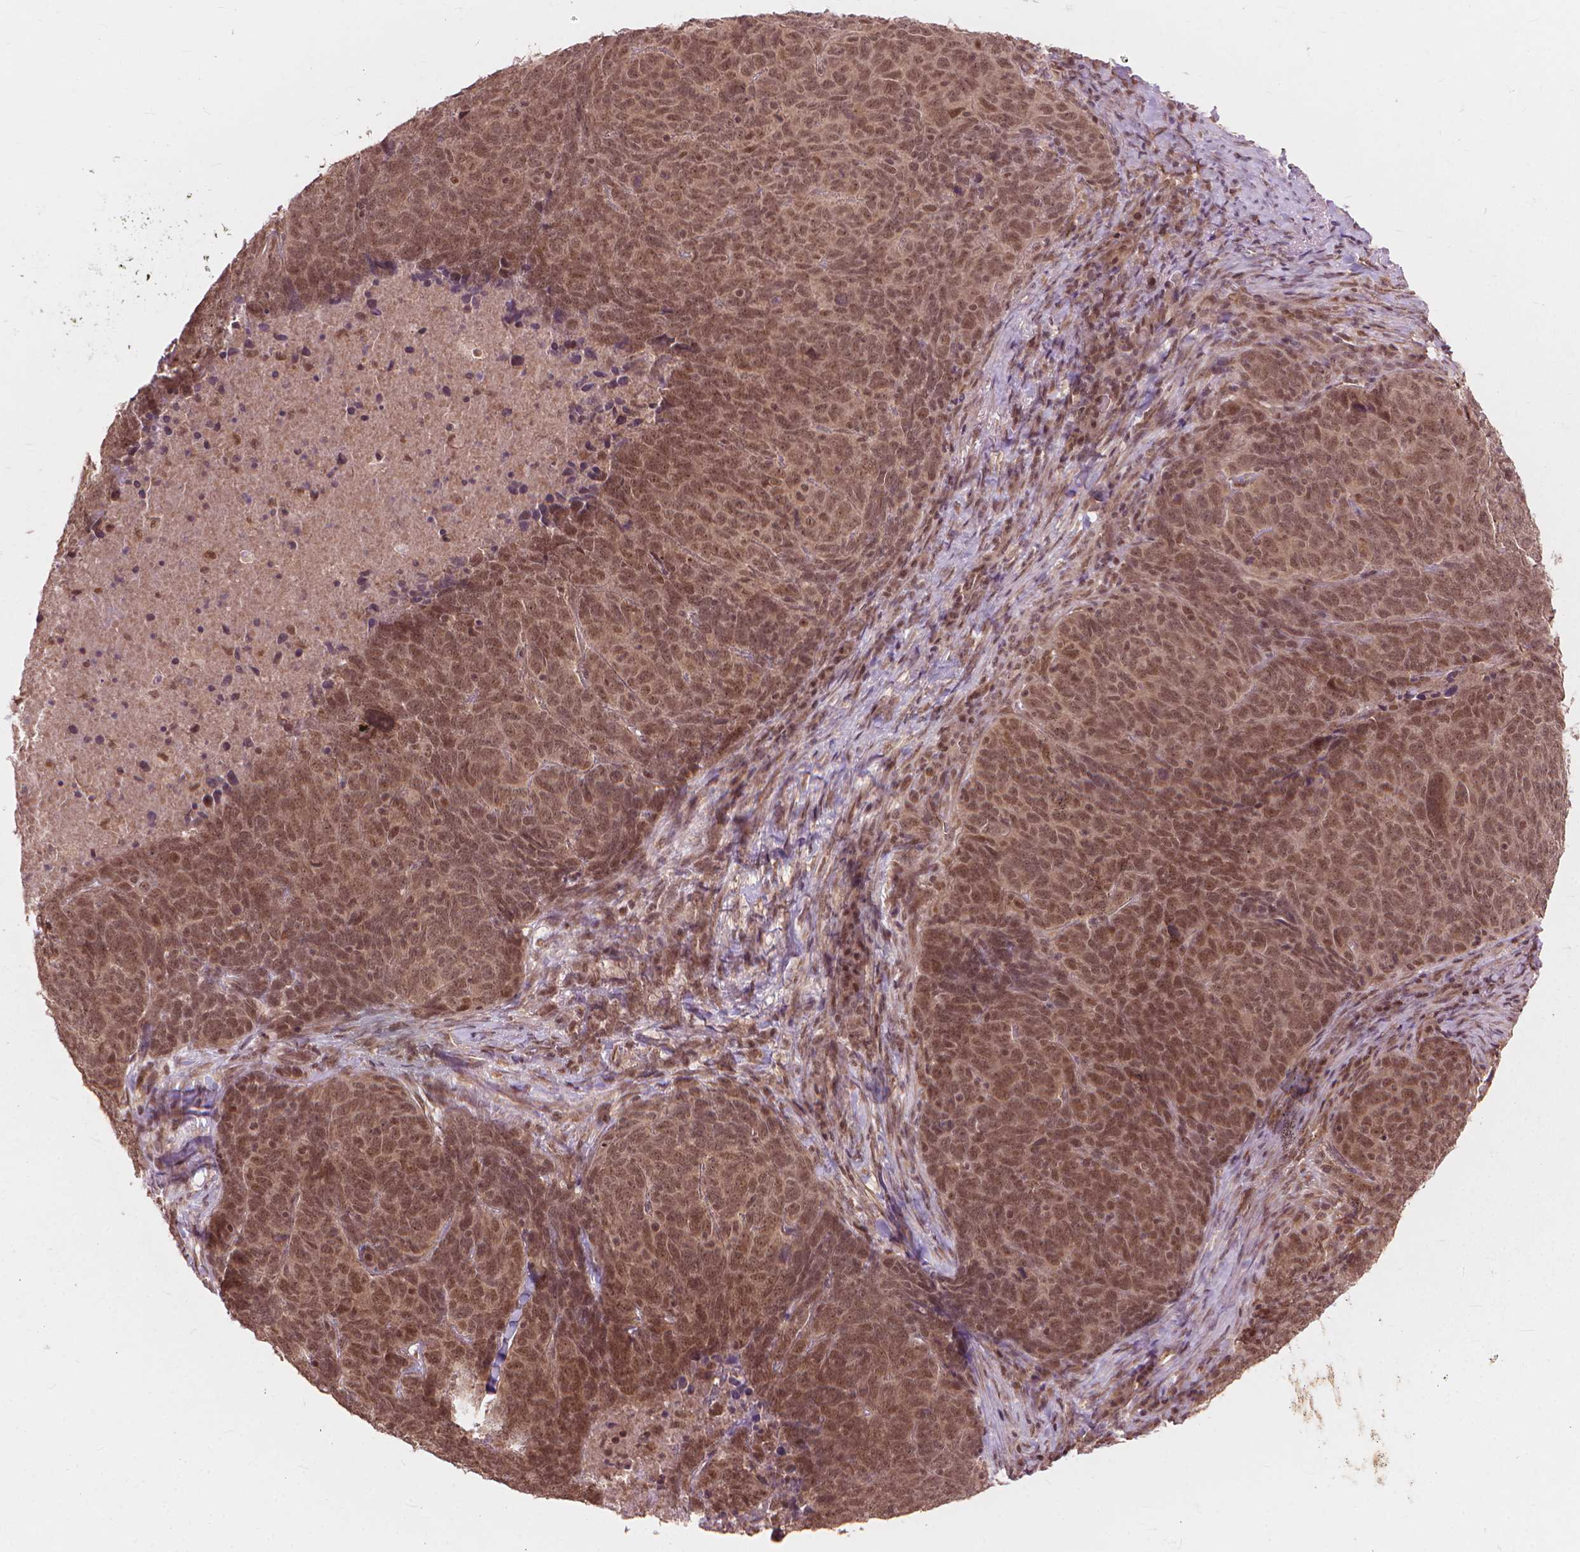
{"staining": {"intensity": "moderate", "quantity": ">75%", "location": "nuclear"}, "tissue": "skin cancer", "cell_type": "Tumor cells", "image_type": "cancer", "snomed": [{"axis": "morphology", "description": "Squamous cell carcinoma, NOS"}, {"axis": "topography", "description": "Skin"}, {"axis": "topography", "description": "Anal"}], "caption": "A high-resolution micrograph shows immunohistochemistry (IHC) staining of skin cancer (squamous cell carcinoma), which demonstrates moderate nuclear expression in about >75% of tumor cells.", "gene": "SSU72", "patient": {"sex": "female", "age": 51}}